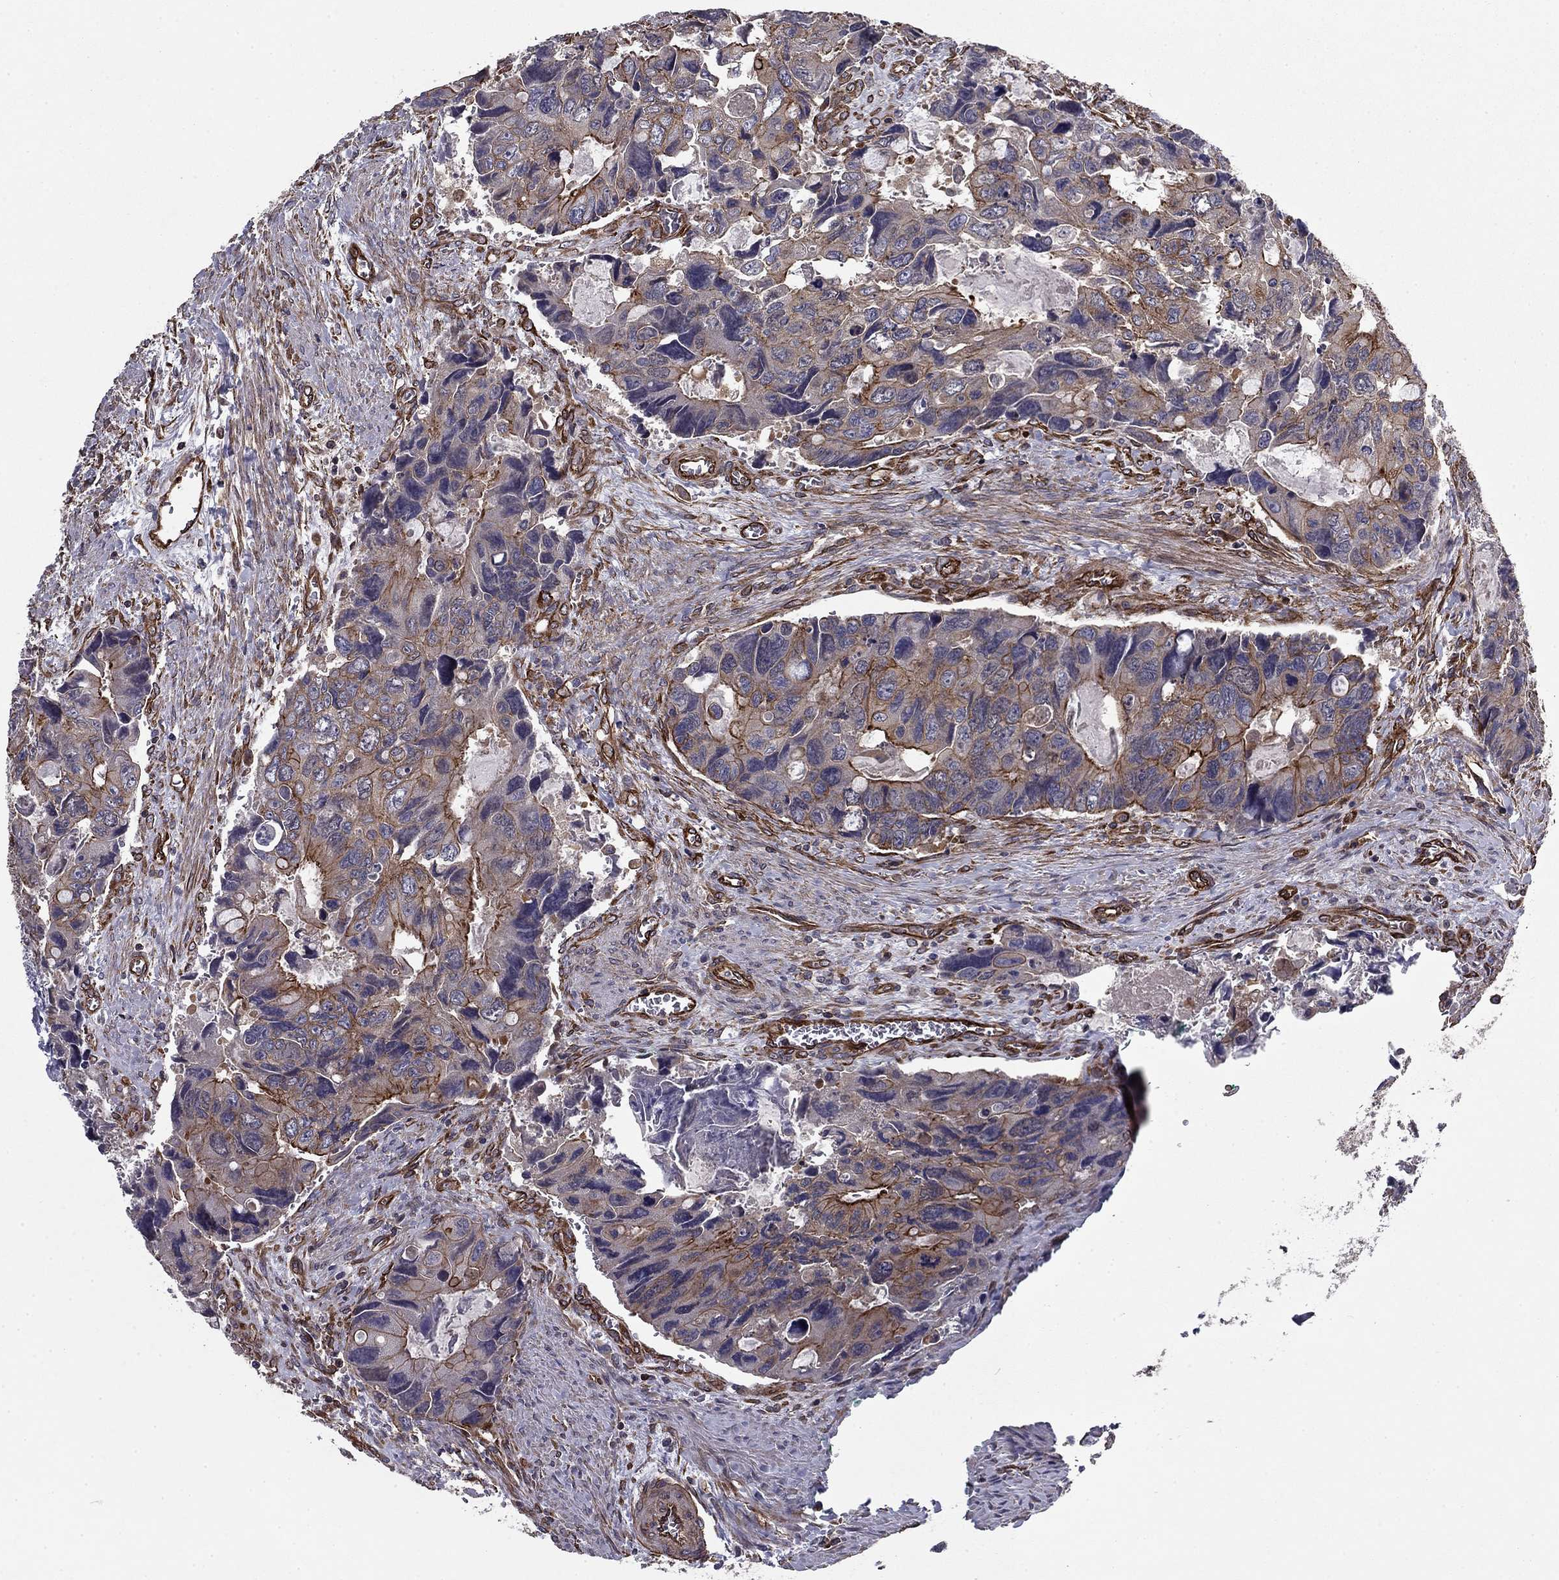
{"staining": {"intensity": "strong", "quantity": "<25%", "location": "cytoplasmic/membranous"}, "tissue": "colorectal cancer", "cell_type": "Tumor cells", "image_type": "cancer", "snomed": [{"axis": "morphology", "description": "Adenocarcinoma, NOS"}, {"axis": "topography", "description": "Rectum"}], "caption": "Adenocarcinoma (colorectal) tissue reveals strong cytoplasmic/membranous expression in about <25% of tumor cells, visualized by immunohistochemistry.", "gene": "SHMT1", "patient": {"sex": "male", "age": 62}}